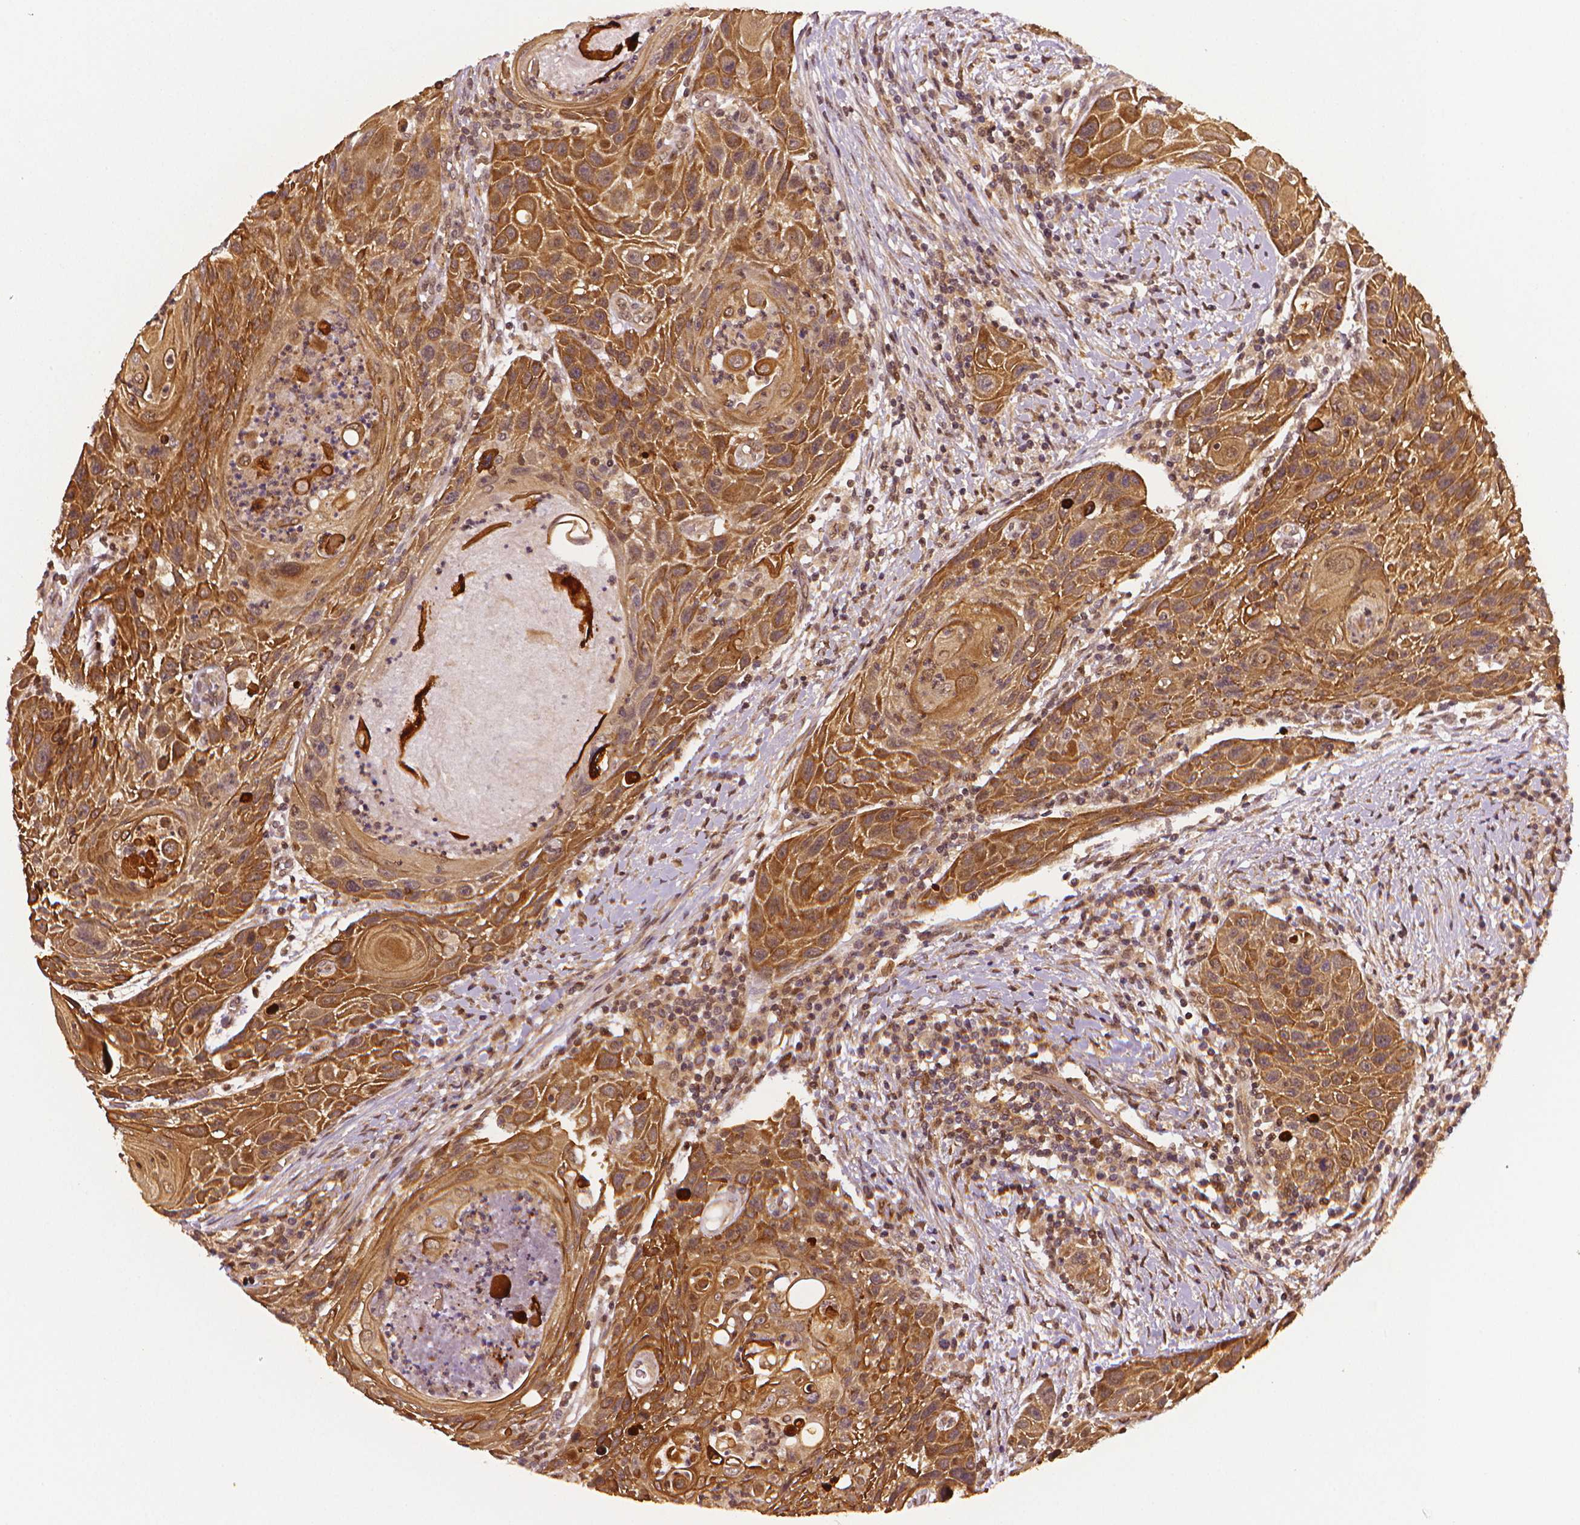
{"staining": {"intensity": "moderate", "quantity": ">75%", "location": "cytoplasmic/membranous"}, "tissue": "head and neck cancer", "cell_type": "Tumor cells", "image_type": "cancer", "snomed": [{"axis": "morphology", "description": "Squamous cell carcinoma, NOS"}, {"axis": "topography", "description": "Head-Neck"}], "caption": "Immunohistochemistry (IHC) histopathology image of neoplastic tissue: human head and neck cancer (squamous cell carcinoma) stained using immunohistochemistry (IHC) exhibits medium levels of moderate protein expression localized specifically in the cytoplasmic/membranous of tumor cells, appearing as a cytoplasmic/membranous brown color.", "gene": "STAT3", "patient": {"sex": "male", "age": 69}}